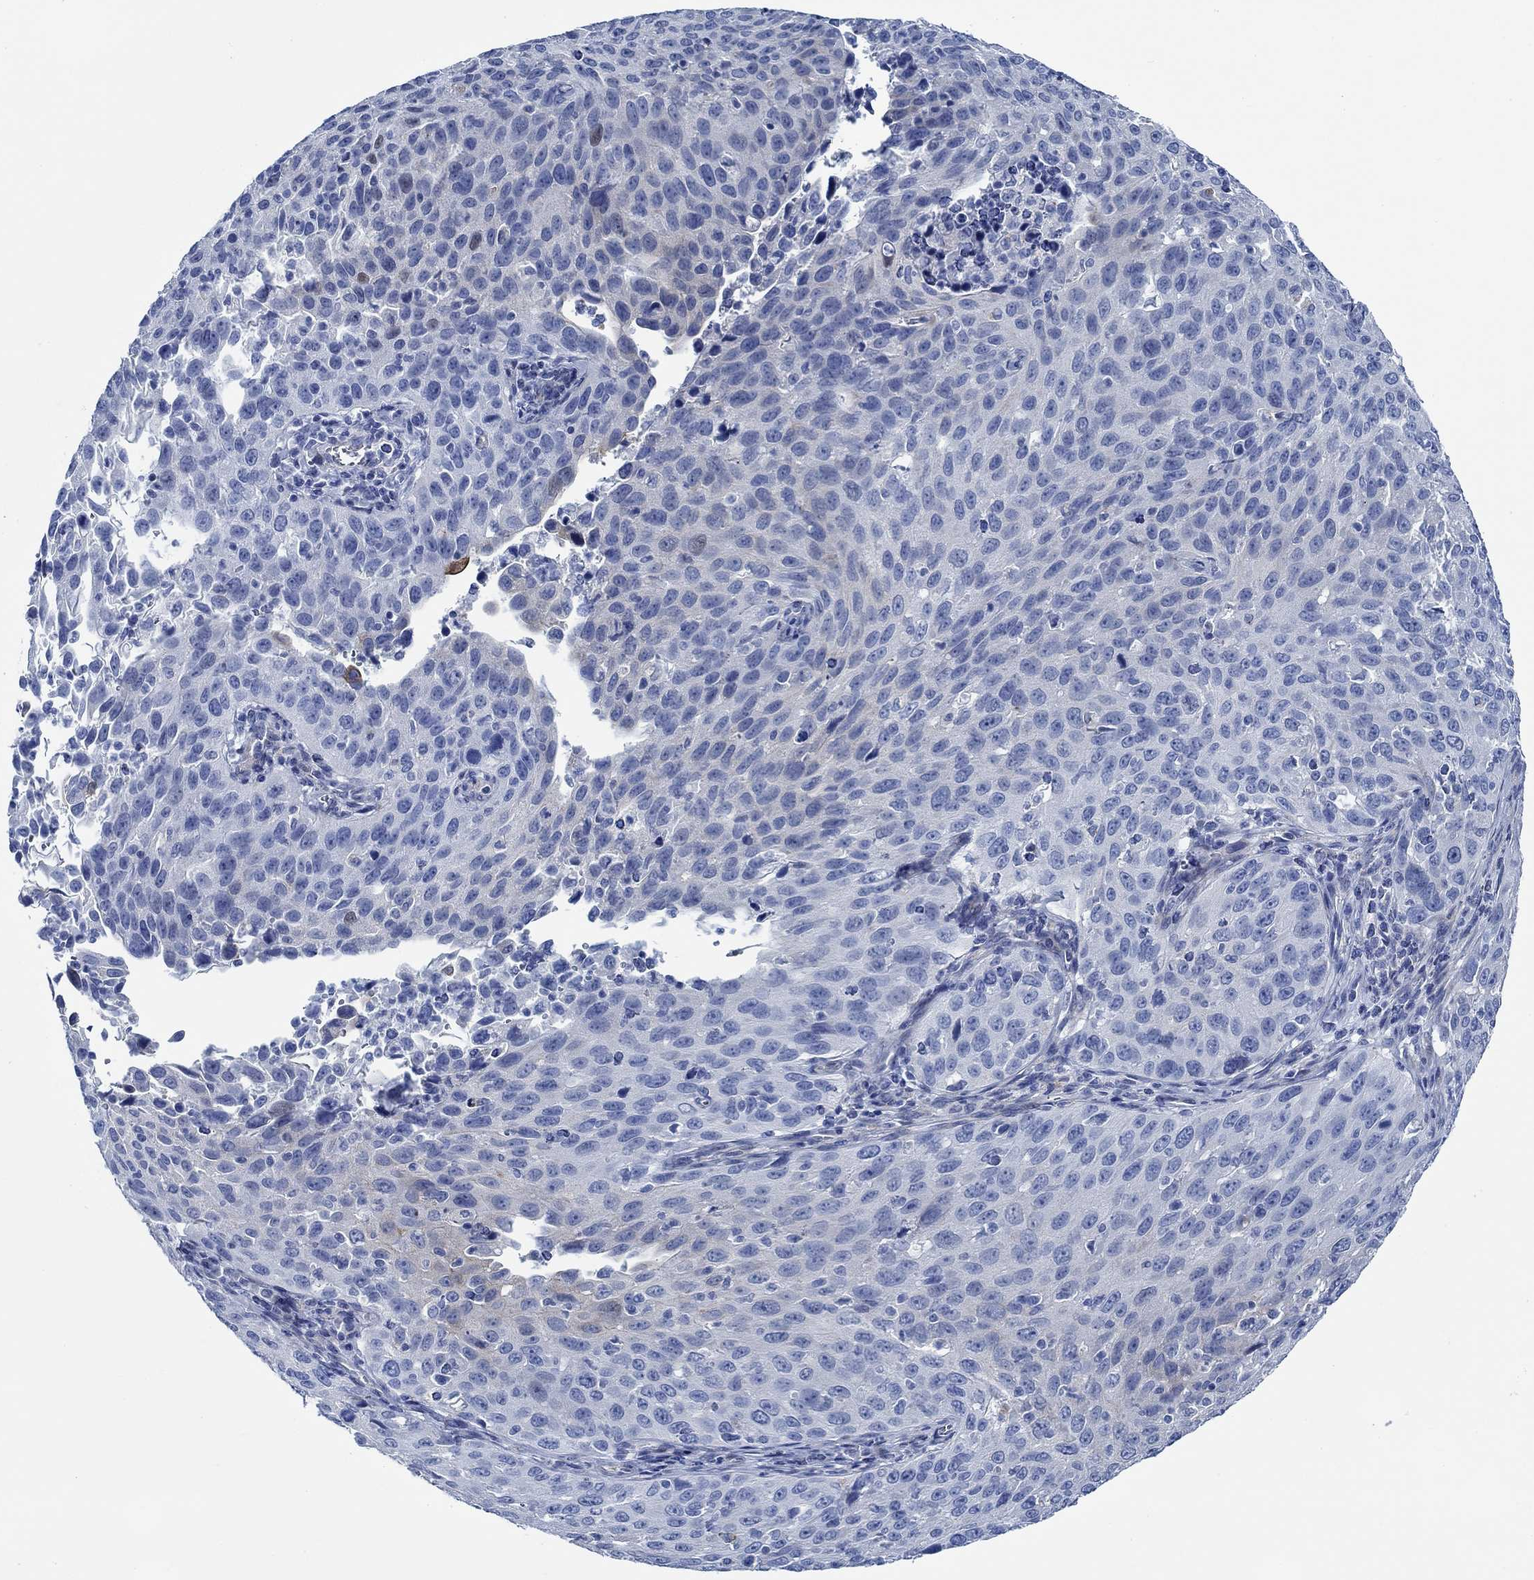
{"staining": {"intensity": "negative", "quantity": "none", "location": "none"}, "tissue": "cervical cancer", "cell_type": "Tumor cells", "image_type": "cancer", "snomed": [{"axis": "morphology", "description": "Squamous cell carcinoma, NOS"}, {"axis": "topography", "description": "Cervix"}], "caption": "Immunohistochemistry (IHC) of human squamous cell carcinoma (cervical) demonstrates no expression in tumor cells.", "gene": "SVEP1", "patient": {"sex": "female", "age": 26}}